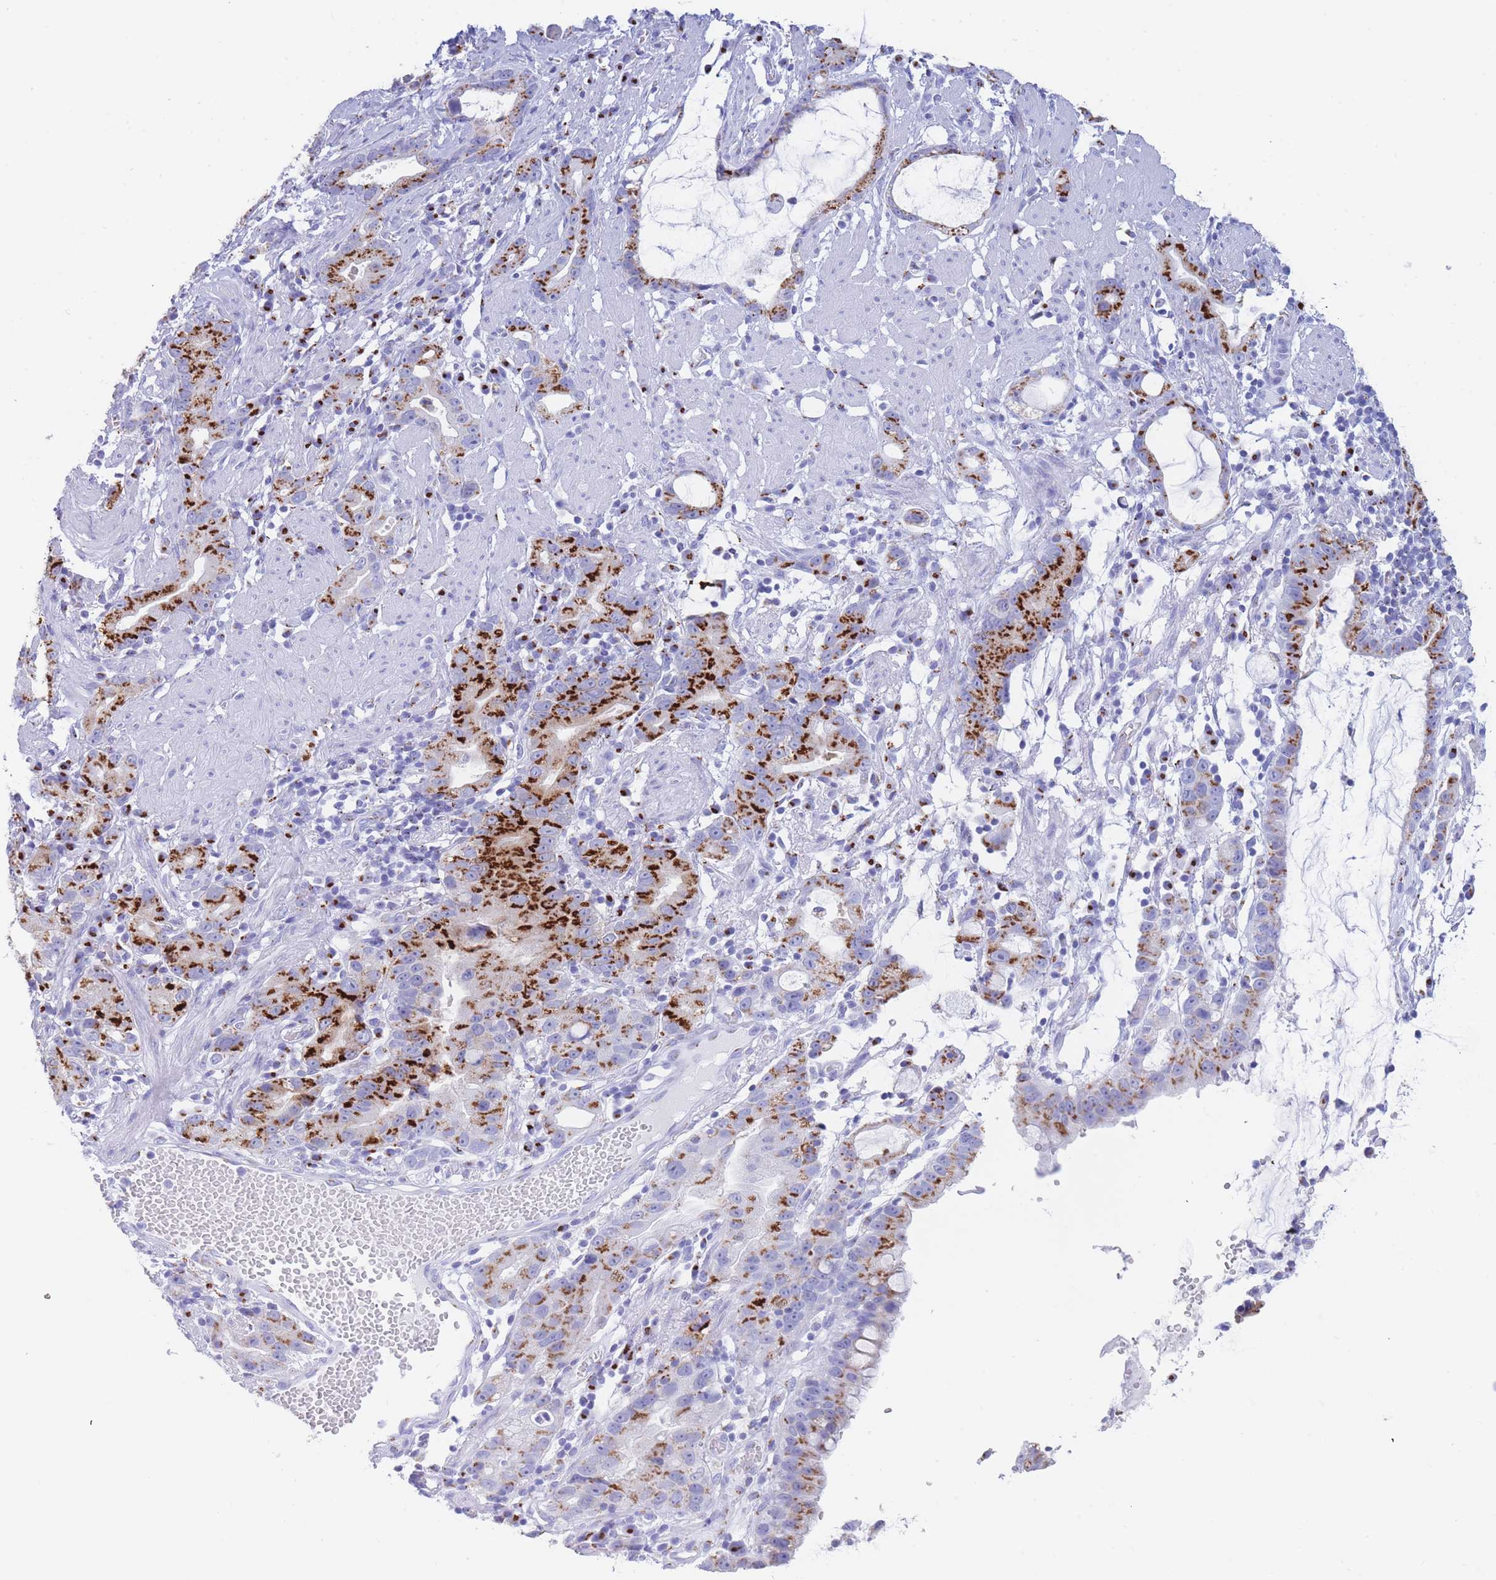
{"staining": {"intensity": "strong", "quantity": "25%-75%", "location": "cytoplasmic/membranous"}, "tissue": "stomach cancer", "cell_type": "Tumor cells", "image_type": "cancer", "snomed": [{"axis": "morphology", "description": "Adenocarcinoma, NOS"}, {"axis": "topography", "description": "Stomach"}], "caption": "Immunohistochemical staining of stomach adenocarcinoma shows strong cytoplasmic/membranous protein expression in approximately 25%-75% of tumor cells. (IHC, brightfield microscopy, high magnification).", "gene": "FAM3C", "patient": {"sex": "male", "age": 55}}